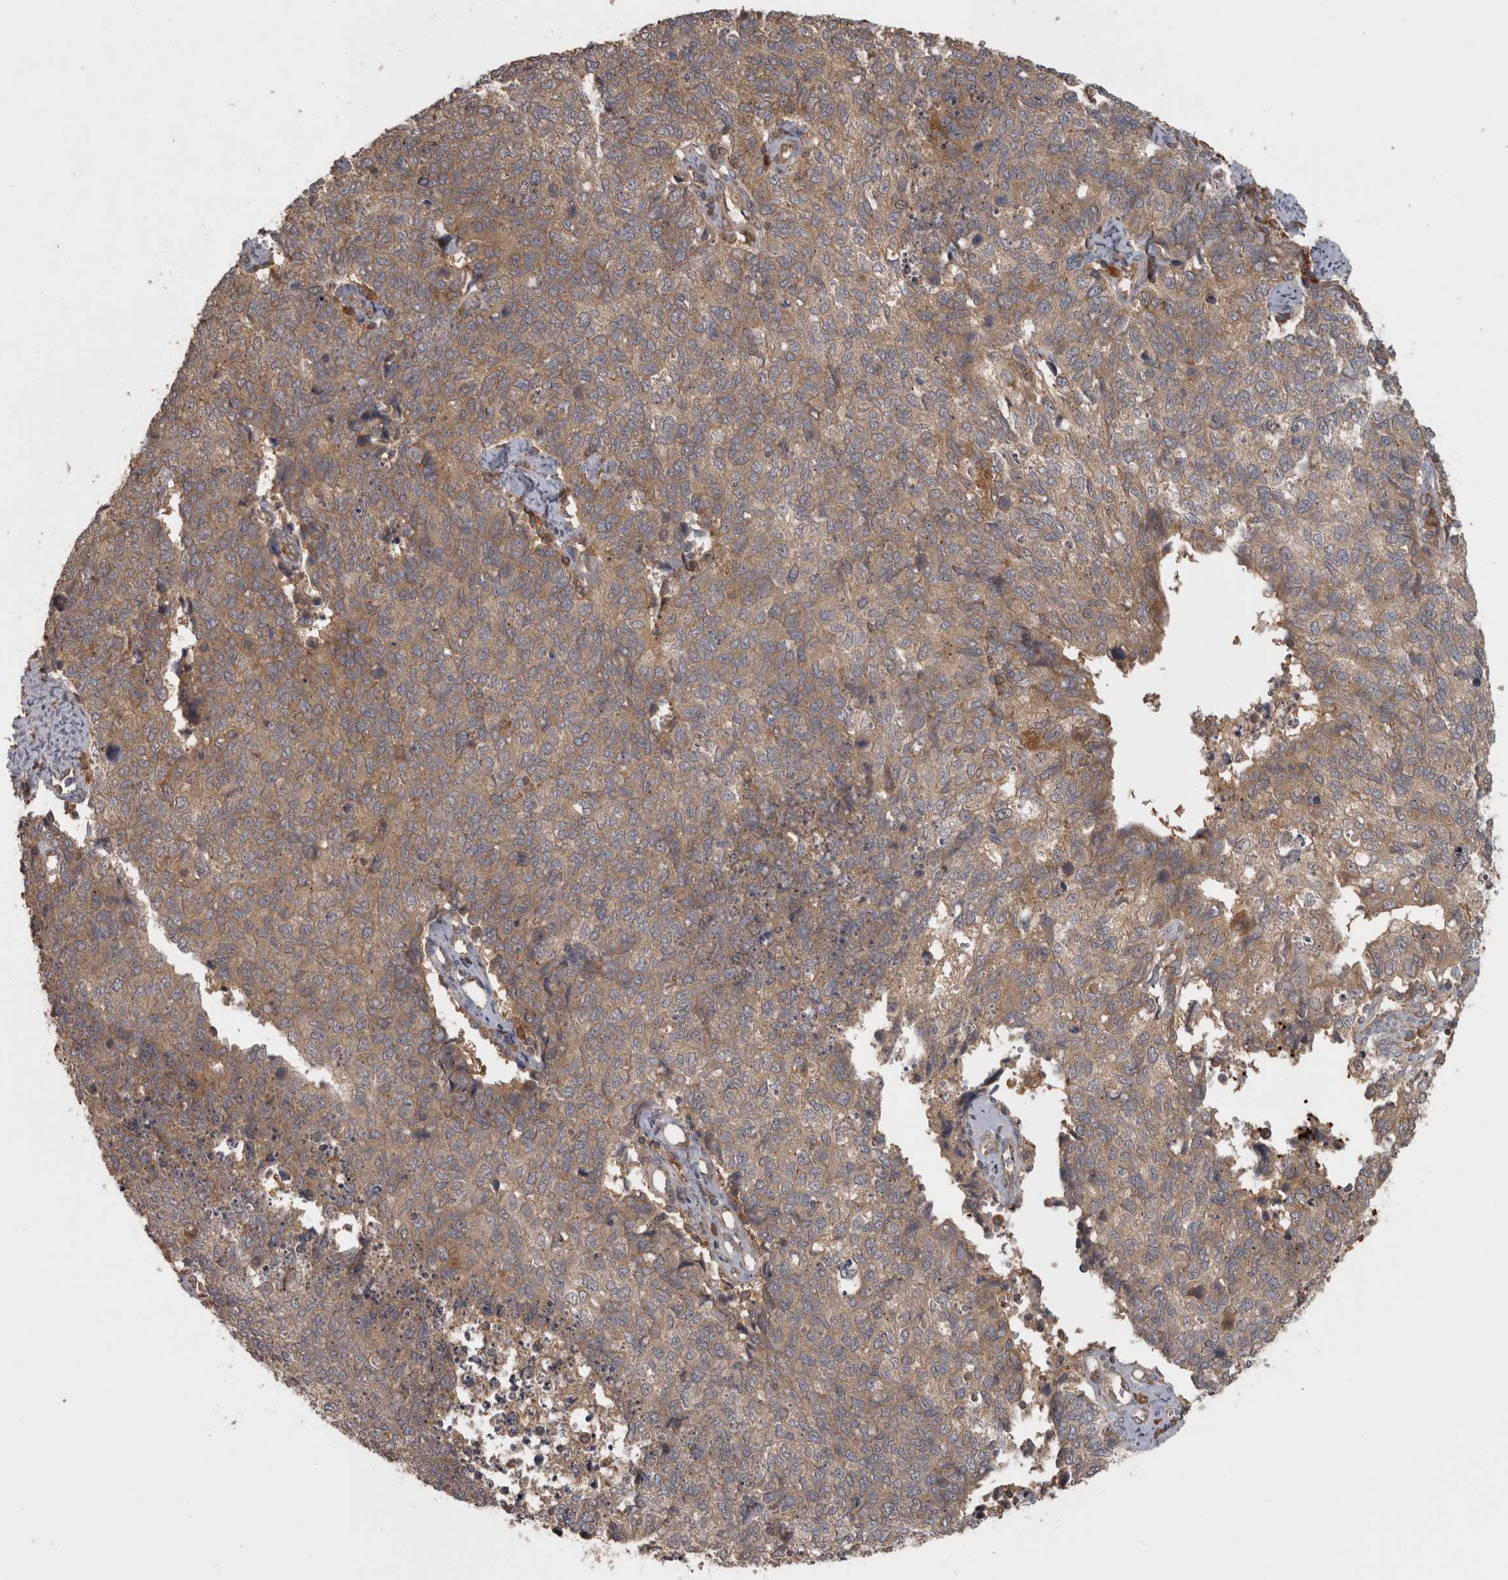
{"staining": {"intensity": "weak", "quantity": ">75%", "location": "cytoplasmic/membranous"}, "tissue": "cervical cancer", "cell_type": "Tumor cells", "image_type": "cancer", "snomed": [{"axis": "morphology", "description": "Squamous cell carcinoma, NOS"}, {"axis": "topography", "description": "Cervix"}], "caption": "Brown immunohistochemical staining in squamous cell carcinoma (cervical) exhibits weak cytoplasmic/membranous positivity in about >75% of tumor cells.", "gene": "MICU3", "patient": {"sex": "female", "age": 63}}